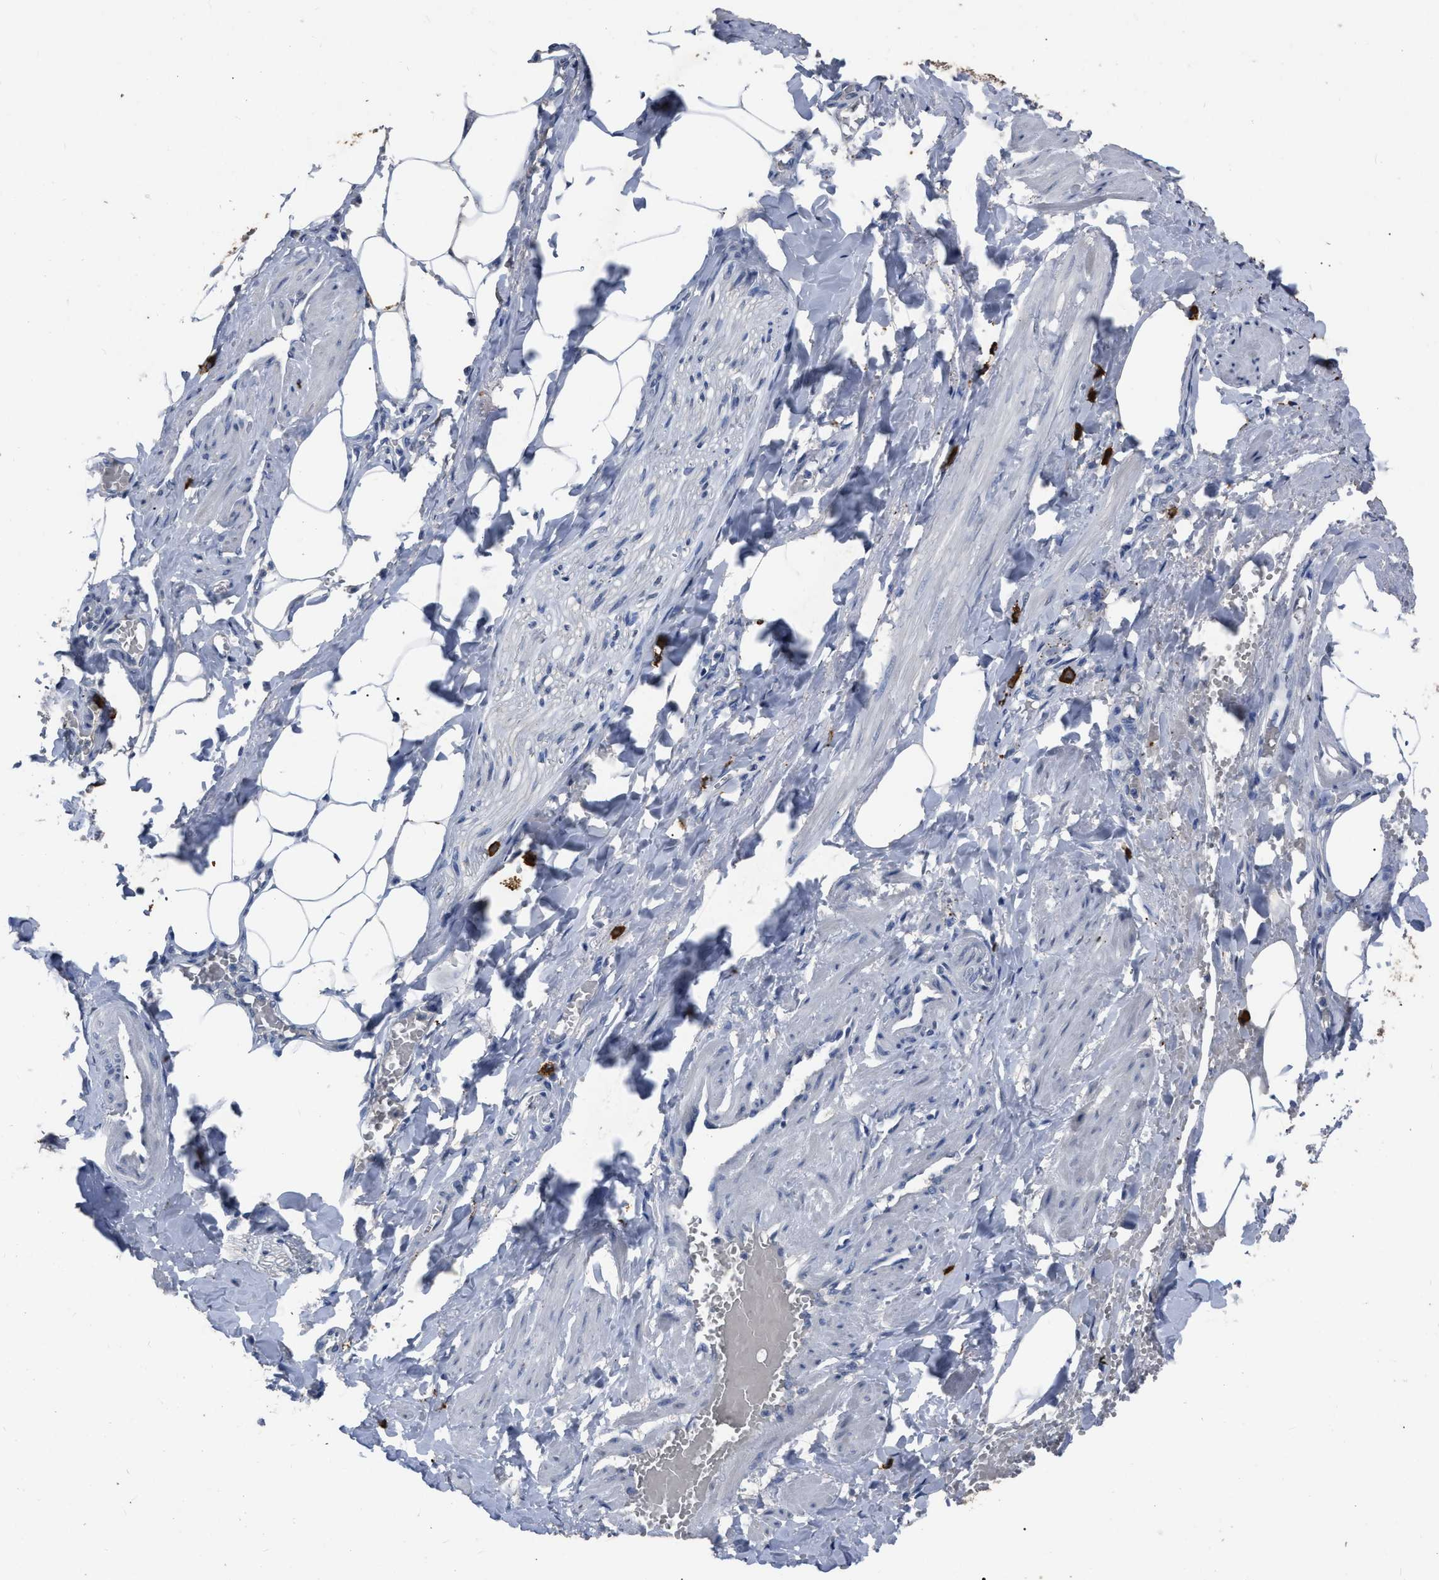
{"staining": {"intensity": "weak", "quantity": "25%-75%", "location": "cytoplasmic/membranous"}, "tissue": "adipose tissue", "cell_type": "Adipocytes", "image_type": "normal", "snomed": [{"axis": "morphology", "description": "Normal tissue, NOS"}, {"axis": "topography", "description": "Soft tissue"}, {"axis": "topography", "description": "Vascular tissue"}], "caption": "This image exhibits unremarkable adipose tissue stained with IHC to label a protein in brown. The cytoplasmic/membranous of adipocytes show weak positivity for the protein. Nuclei are counter-stained blue.", "gene": "HABP2", "patient": {"sex": "female", "age": 35}}